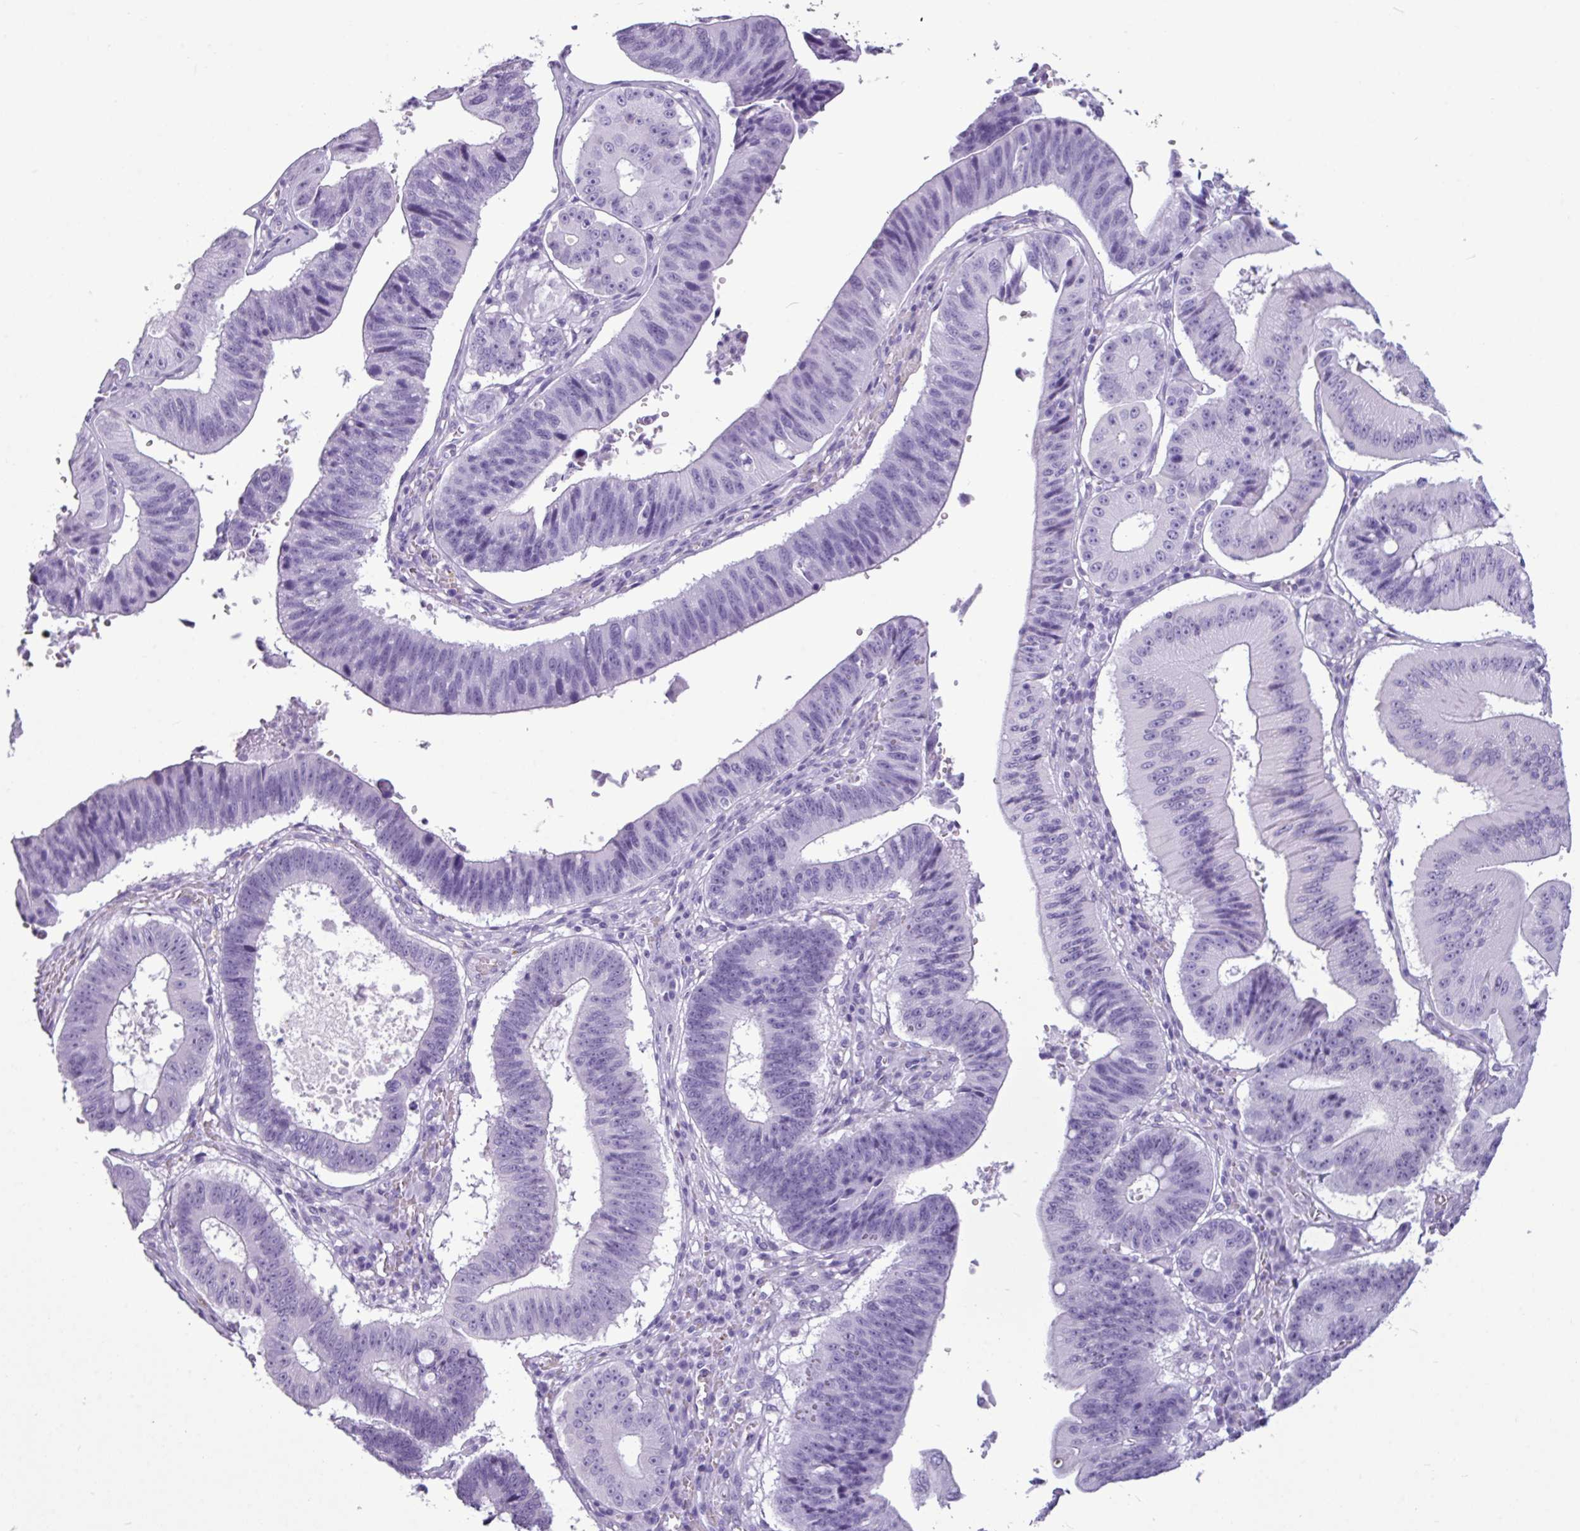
{"staining": {"intensity": "negative", "quantity": "none", "location": "none"}, "tissue": "stomach cancer", "cell_type": "Tumor cells", "image_type": "cancer", "snomed": [{"axis": "morphology", "description": "Adenocarcinoma, NOS"}, {"axis": "topography", "description": "Stomach"}], "caption": "DAB (3,3'-diaminobenzidine) immunohistochemical staining of stomach cancer reveals no significant positivity in tumor cells. The staining was performed using DAB (3,3'-diaminobenzidine) to visualize the protein expression in brown, while the nuclei were stained in blue with hematoxylin (Magnification: 20x).", "gene": "AMY1B", "patient": {"sex": "male", "age": 59}}